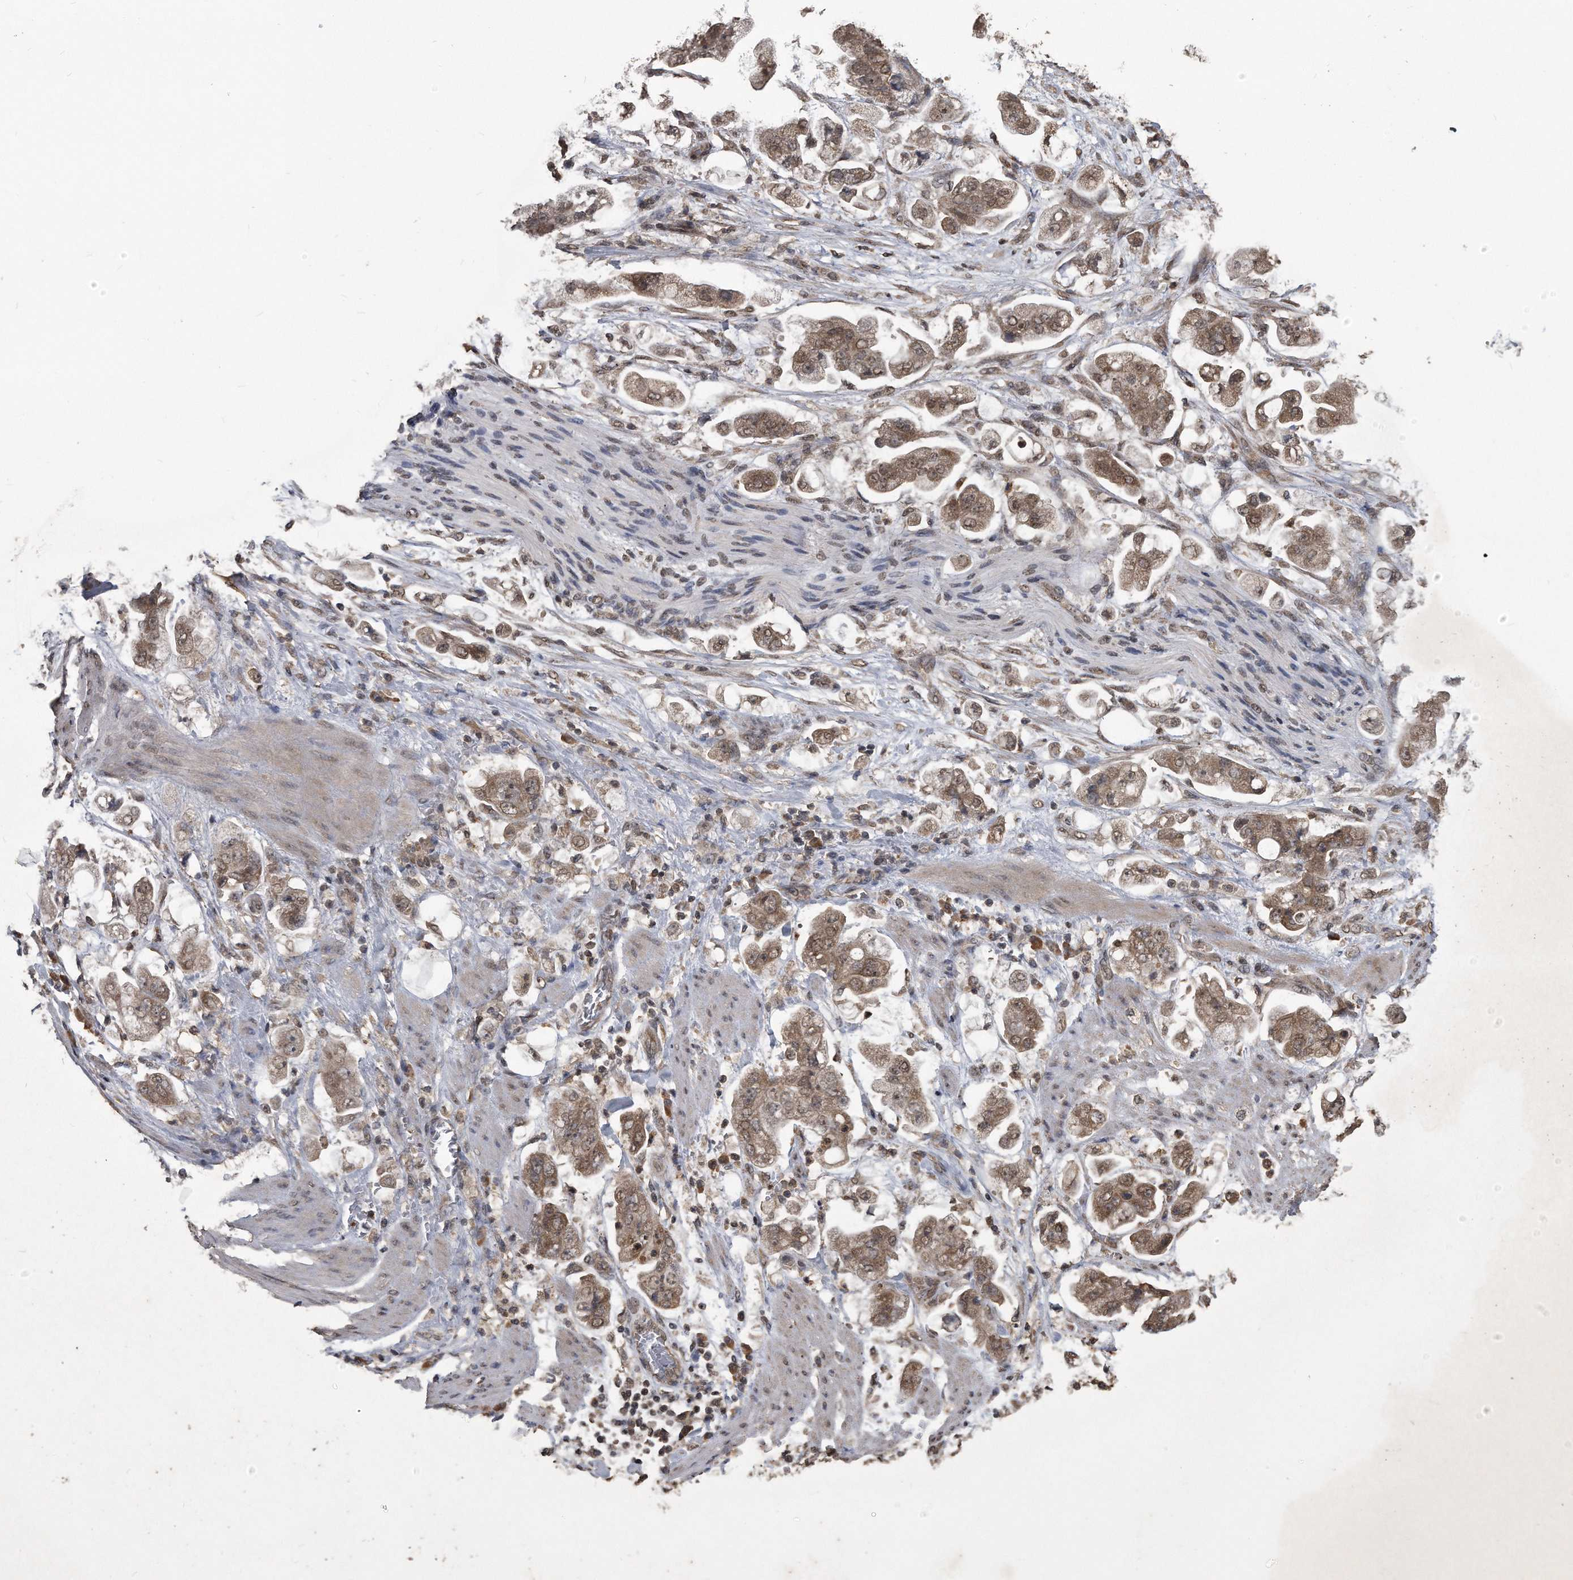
{"staining": {"intensity": "weak", "quantity": ">75%", "location": "cytoplasmic/membranous,nuclear"}, "tissue": "stomach cancer", "cell_type": "Tumor cells", "image_type": "cancer", "snomed": [{"axis": "morphology", "description": "Adenocarcinoma, NOS"}, {"axis": "topography", "description": "Stomach"}], "caption": "This histopathology image shows adenocarcinoma (stomach) stained with IHC to label a protein in brown. The cytoplasmic/membranous and nuclear of tumor cells show weak positivity for the protein. Nuclei are counter-stained blue.", "gene": "CRYZL1", "patient": {"sex": "male", "age": 62}}